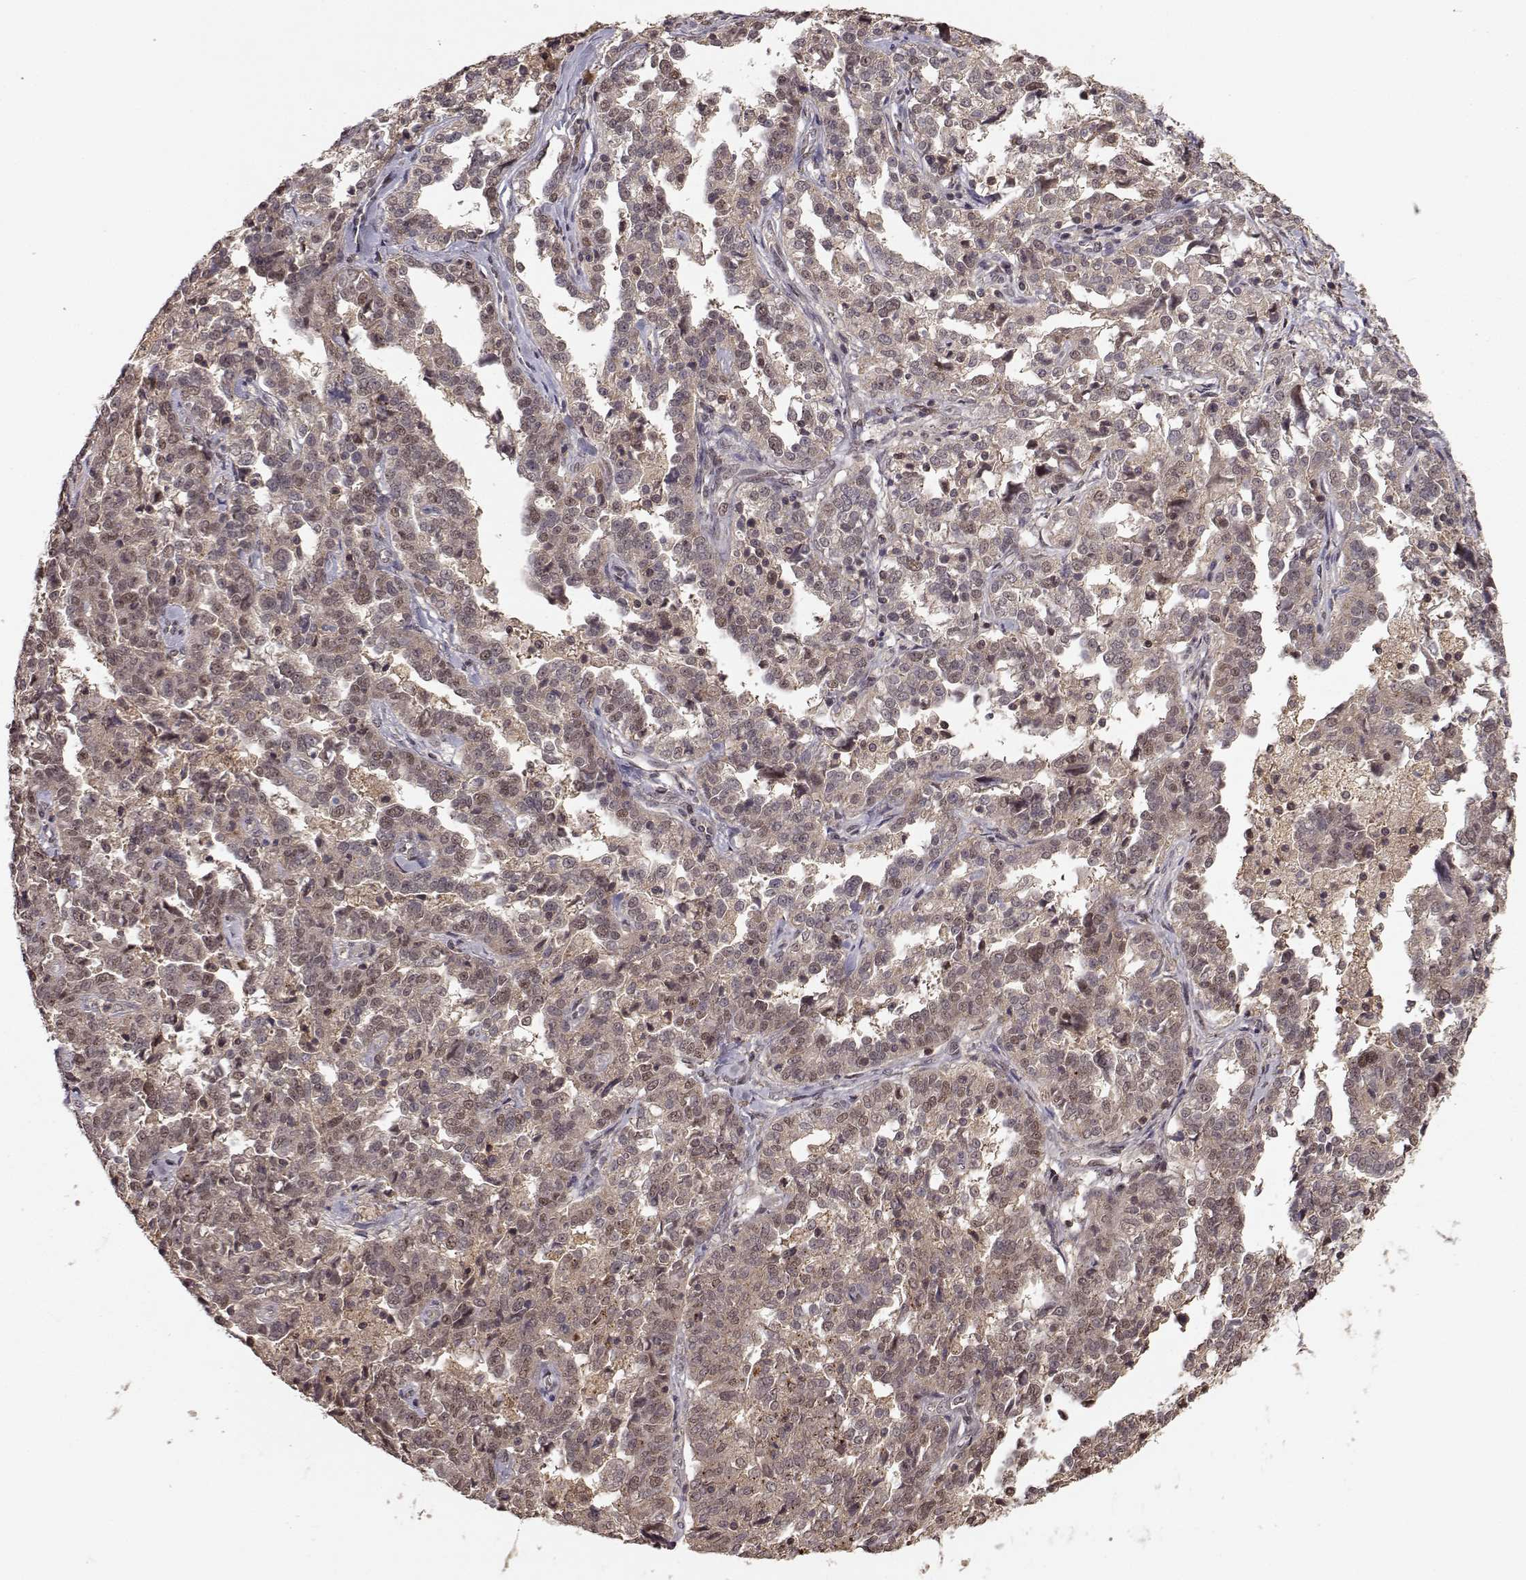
{"staining": {"intensity": "weak", "quantity": "25%-75%", "location": "cytoplasmic/membranous"}, "tissue": "ovarian cancer", "cell_type": "Tumor cells", "image_type": "cancer", "snomed": [{"axis": "morphology", "description": "Cystadenocarcinoma, serous, NOS"}, {"axis": "topography", "description": "Ovary"}], "caption": "Immunohistochemical staining of ovarian cancer displays low levels of weak cytoplasmic/membranous protein staining in approximately 25%-75% of tumor cells.", "gene": "PLEKHG3", "patient": {"sex": "female", "age": 67}}